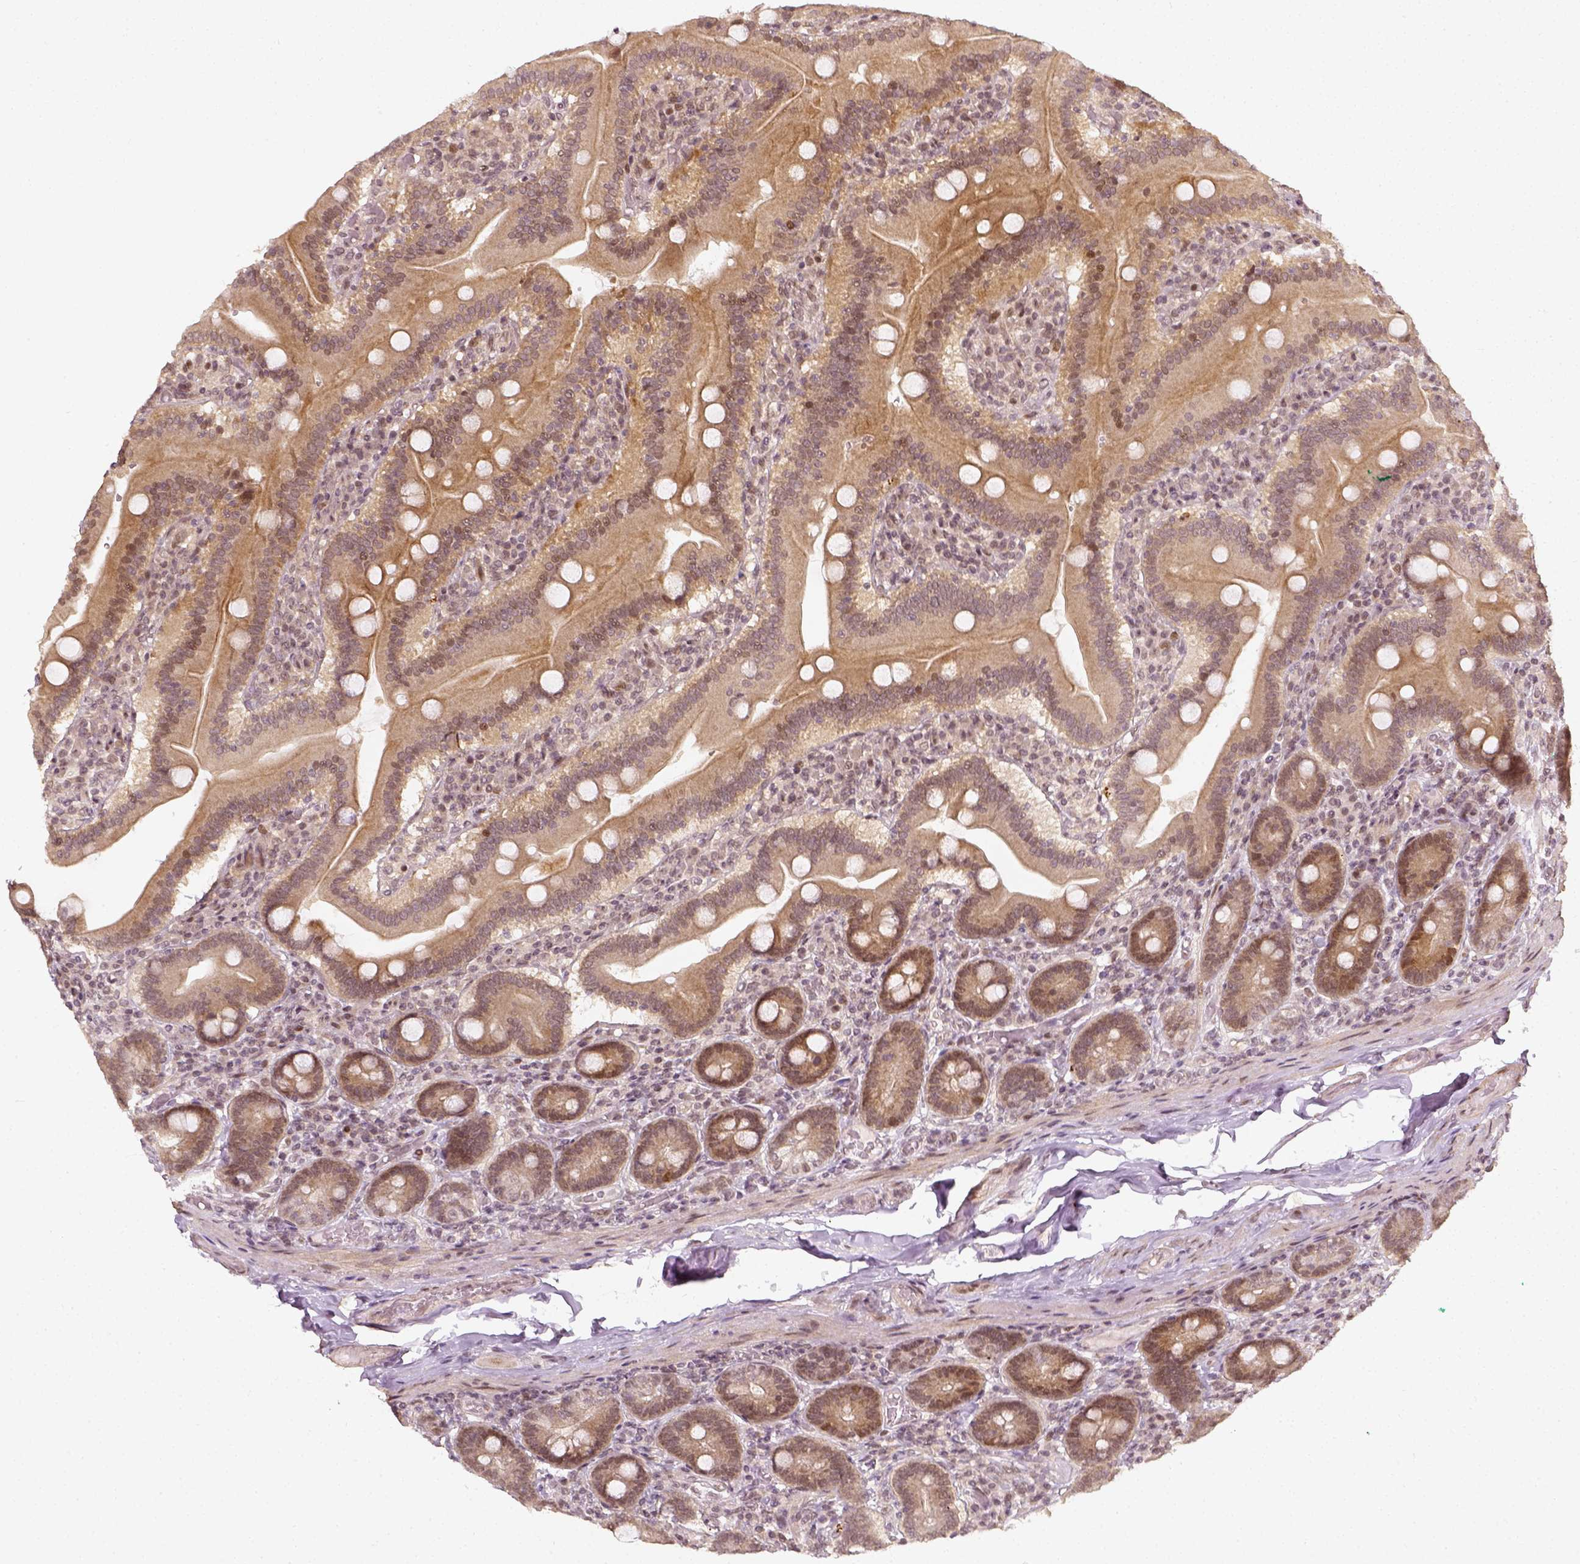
{"staining": {"intensity": "moderate", "quantity": ">75%", "location": "cytoplasmic/membranous,nuclear"}, "tissue": "duodenum", "cell_type": "Glandular cells", "image_type": "normal", "snomed": [{"axis": "morphology", "description": "Normal tissue, NOS"}, {"axis": "topography", "description": "Duodenum"}], "caption": "IHC of normal human duodenum exhibits medium levels of moderate cytoplasmic/membranous,nuclear positivity in approximately >75% of glandular cells. The protein is stained brown, and the nuclei are stained in blue (DAB (3,3'-diaminobenzidine) IHC with brightfield microscopy, high magnification).", "gene": "ZMAT3", "patient": {"sex": "female", "age": 62}}